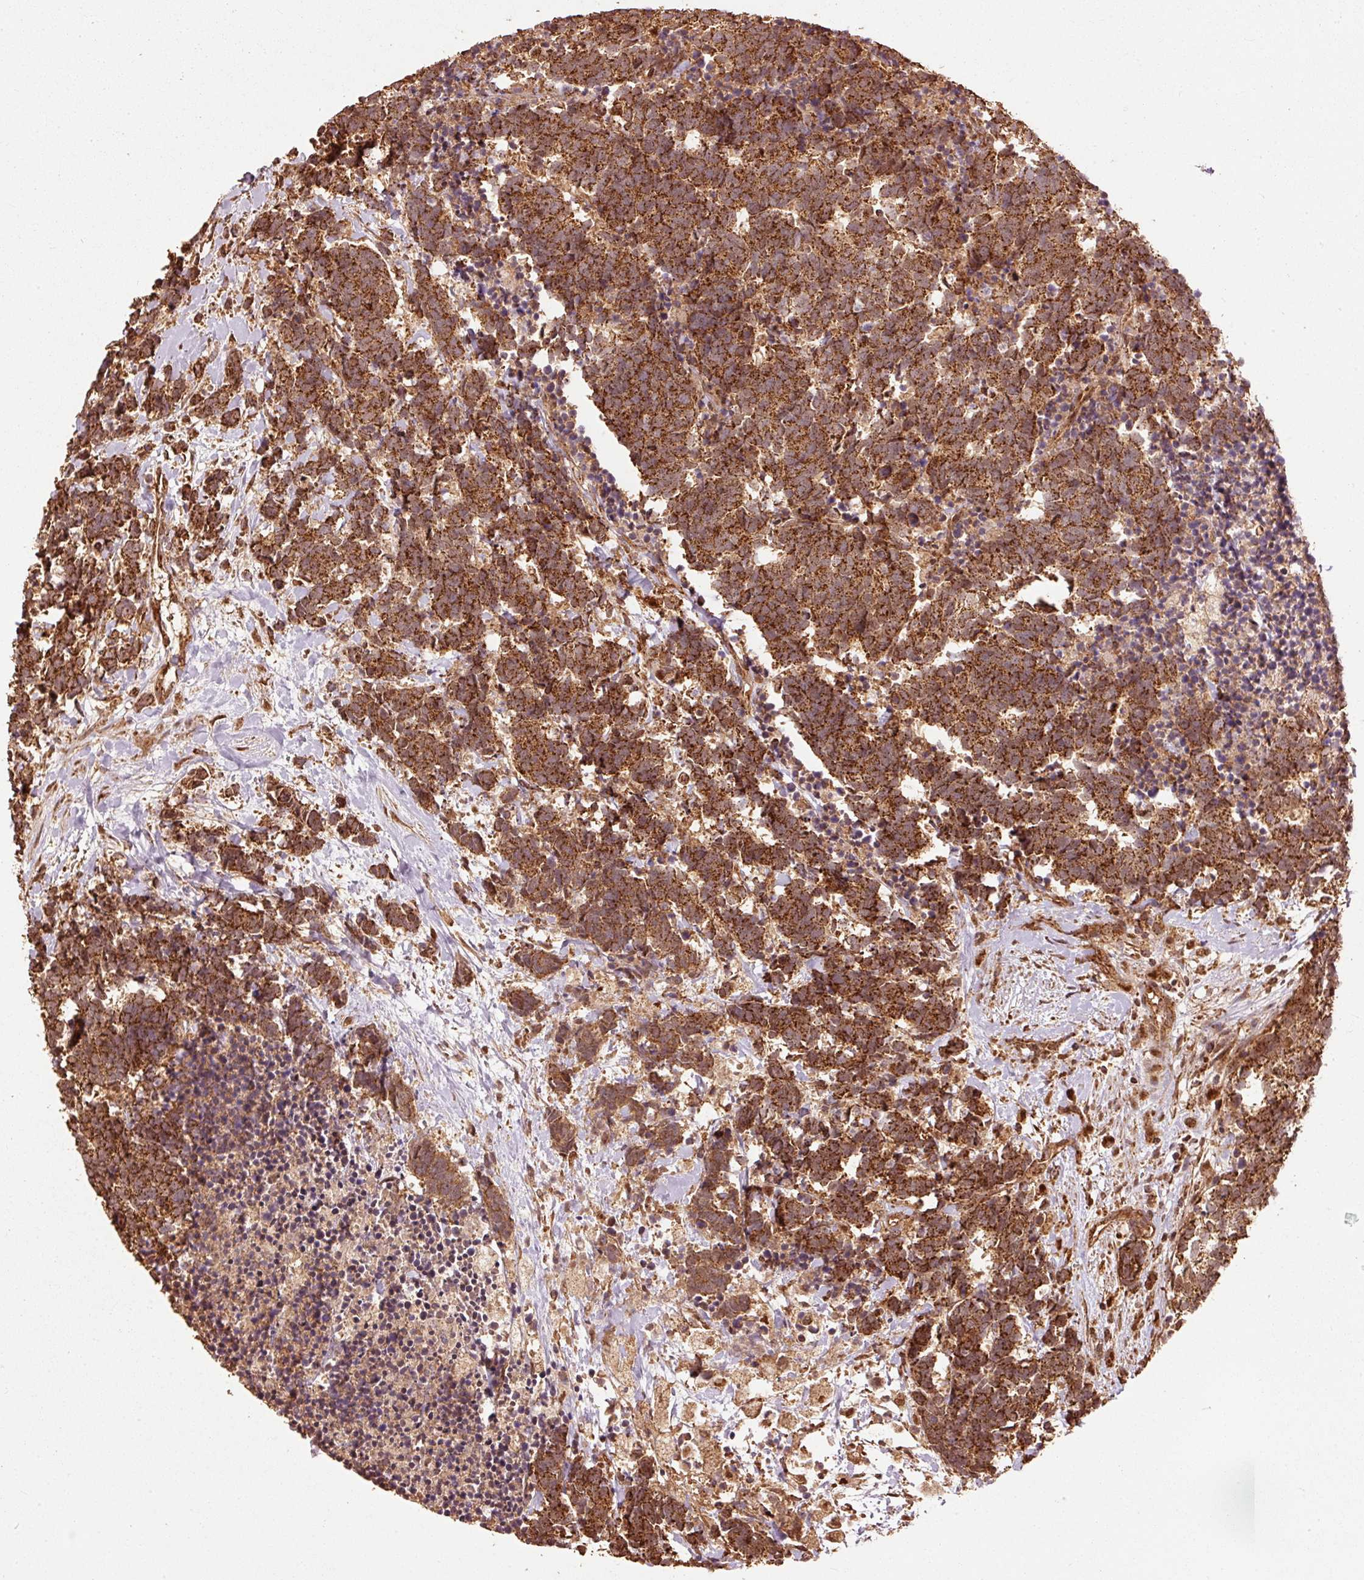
{"staining": {"intensity": "strong", "quantity": ">75%", "location": "cytoplasmic/membranous"}, "tissue": "carcinoid", "cell_type": "Tumor cells", "image_type": "cancer", "snomed": [{"axis": "morphology", "description": "Carcinoma, NOS"}, {"axis": "morphology", "description": "Carcinoid, malignant, NOS"}, {"axis": "topography", "description": "Prostate"}], "caption": "Carcinoid stained with a brown dye demonstrates strong cytoplasmic/membranous positive staining in approximately >75% of tumor cells.", "gene": "MRPL16", "patient": {"sex": "male", "age": 57}}